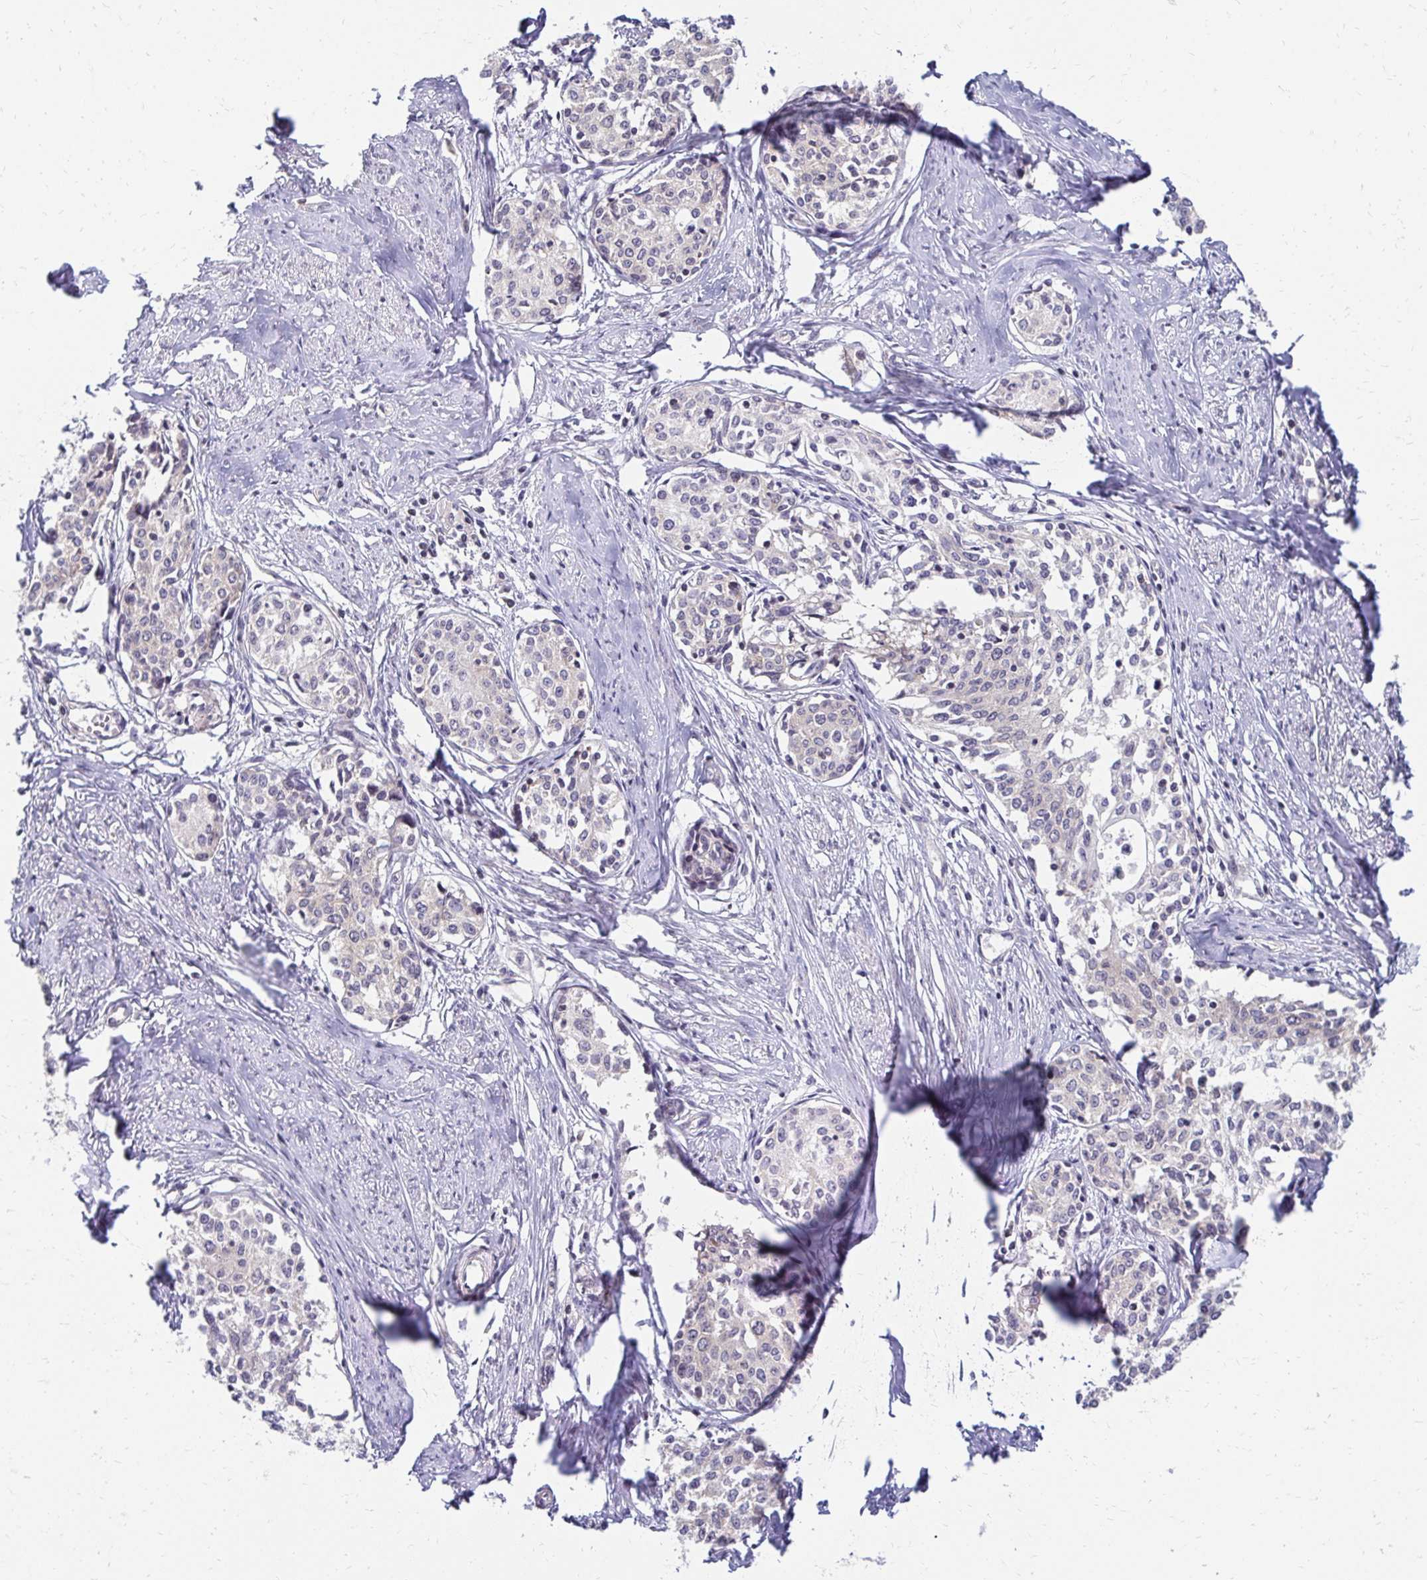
{"staining": {"intensity": "negative", "quantity": "none", "location": "none"}, "tissue": "cervical cancer", "cell_type": "Tumor cells", "image_type": "cancer", "snomed": [{"axis": "morphology", "description": "Squamous cell carcinoma, NOS"}, {"axis": "morphology", "description": "Adenocarcinoma, NOS"}, {"axis": "topography", "description": "Cervix"}], "caption": "Cervical adenocarcinoma was stained to show a protein in brown. There is no significant positivity in tumor cells.", "gene": "CBX7", "patient": {"sex": "female", "age": 52}}